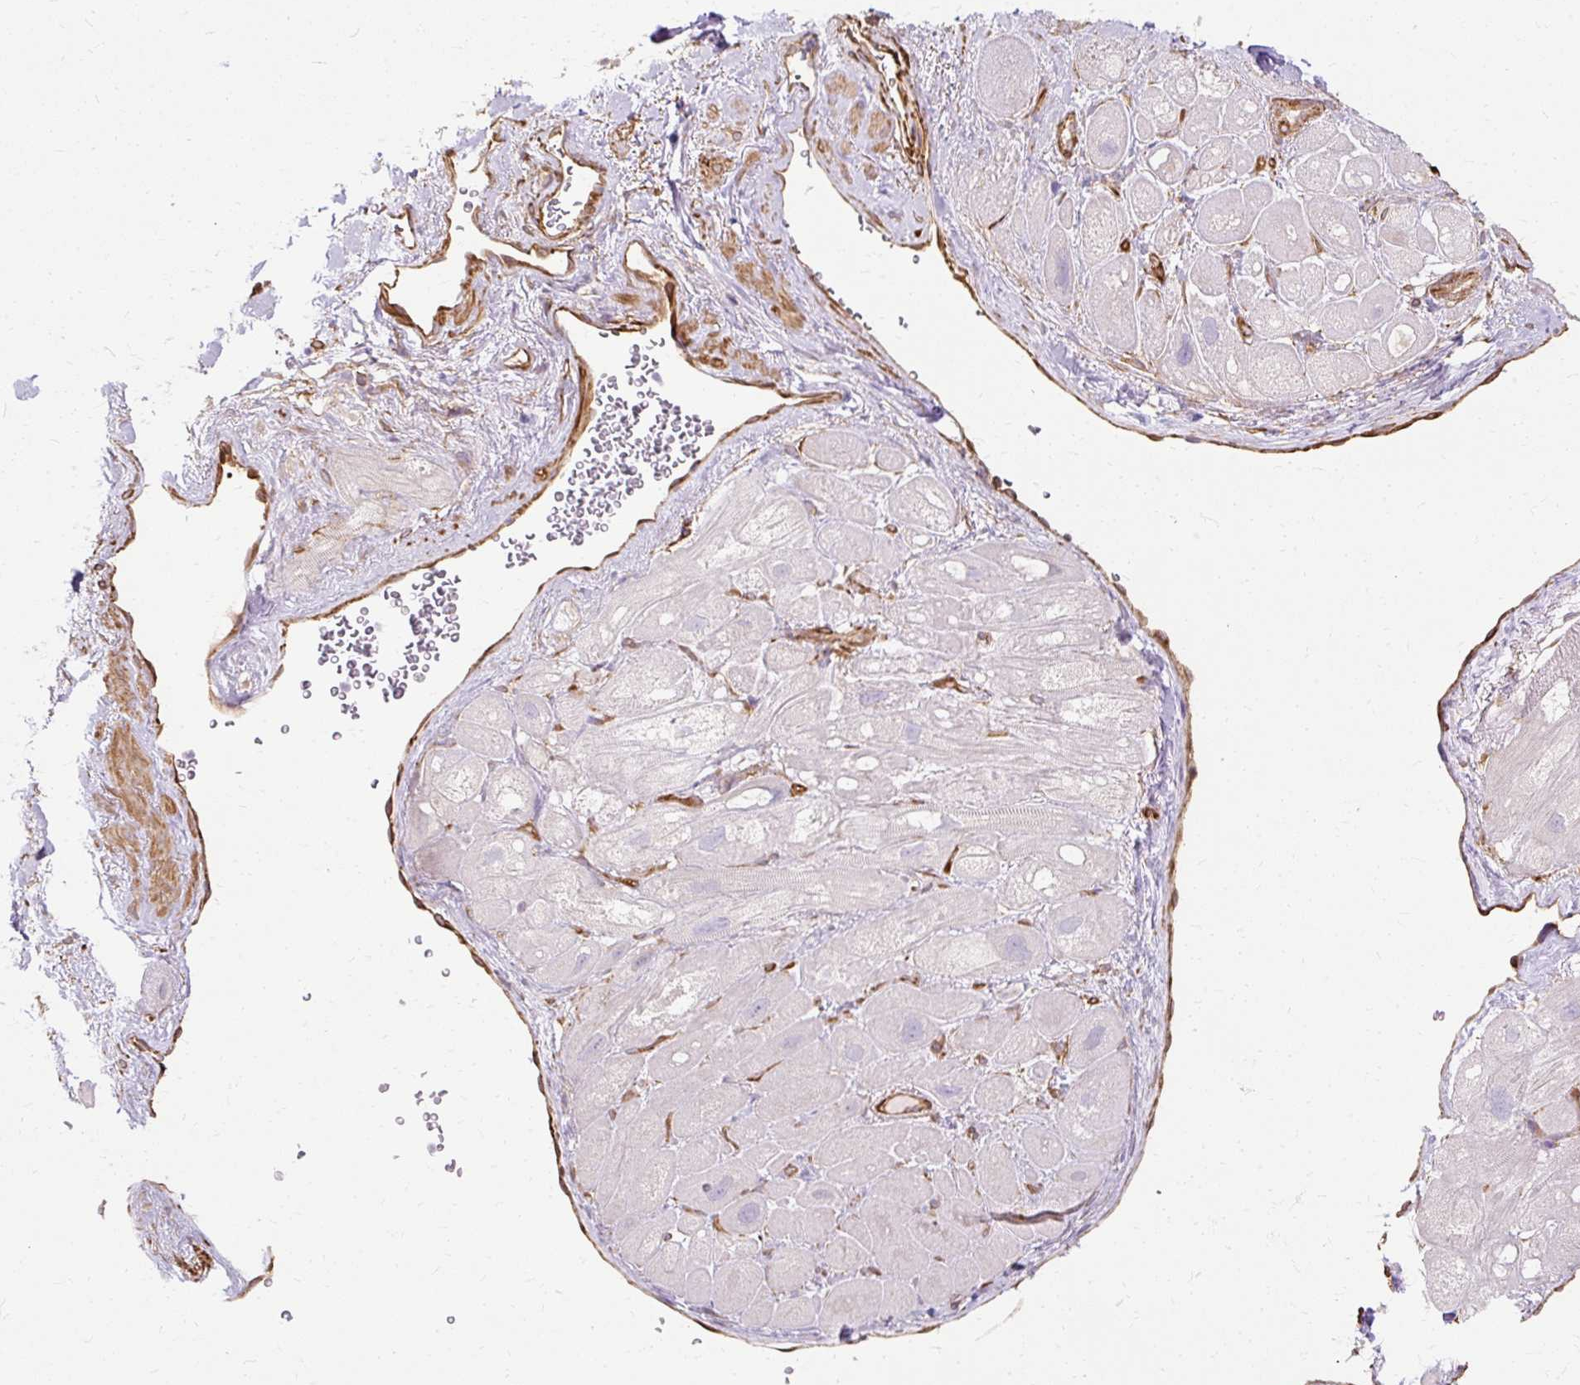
{"staining": {"intensity": "negative", "quantity": "none", "location": "none"}, "tissue": "heart muscle", "cell_type": "Cardiomyocytes", "image_type": "normal", "snomed": [{"axis": "morphology", "description": "Normal tissue, NOS"}, {"axis": "topography", "description": "Heart"}], "caption": "Photomicrograph shows no significant protein staining in cardiomyocytes of unremarkable heart muscle.", "gene": "CNN3", "patient": {"sex": "male", "age": 49}}